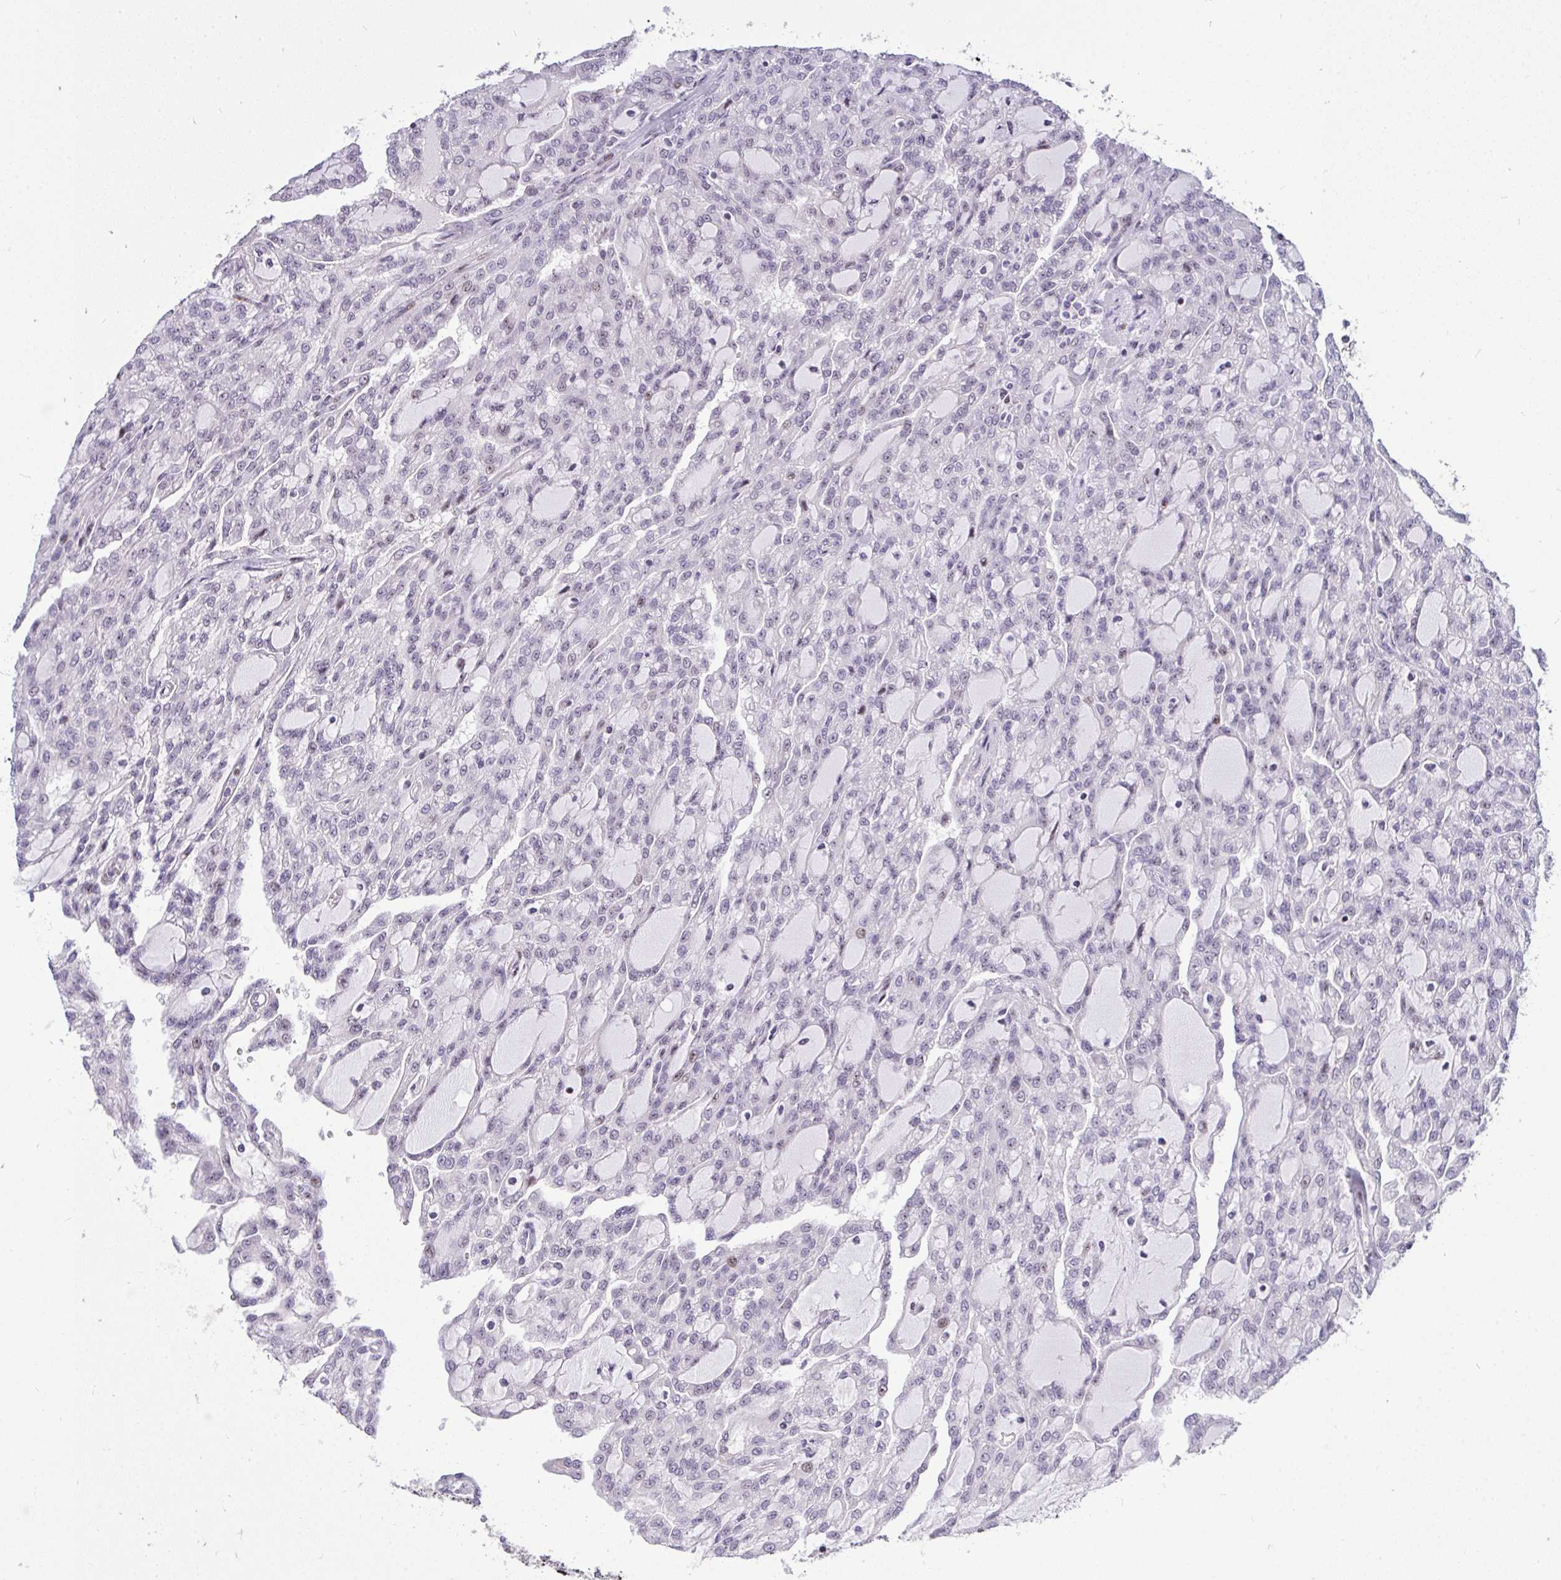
{"staining": {"intensity": "weak", "quantity": "<25%", "location": "nuclear"}, "tissue": "renal cancer", "cell_type": "Tumor cells", "image_type": "cancer", "snomed": [{"axis": "morphology", "description": "Adenocarcinoma, NOS"}, {"axis": "topography", "description": "Kidney"}], "caption": "Tumor cells are negative for brown protein staining in adenocarcinoma (renal). (DAB IHC visualized using brightfield microscopy, high magnification).", "gene": "PLPPR3", "patient": {"sex": "male", "age": 63}}